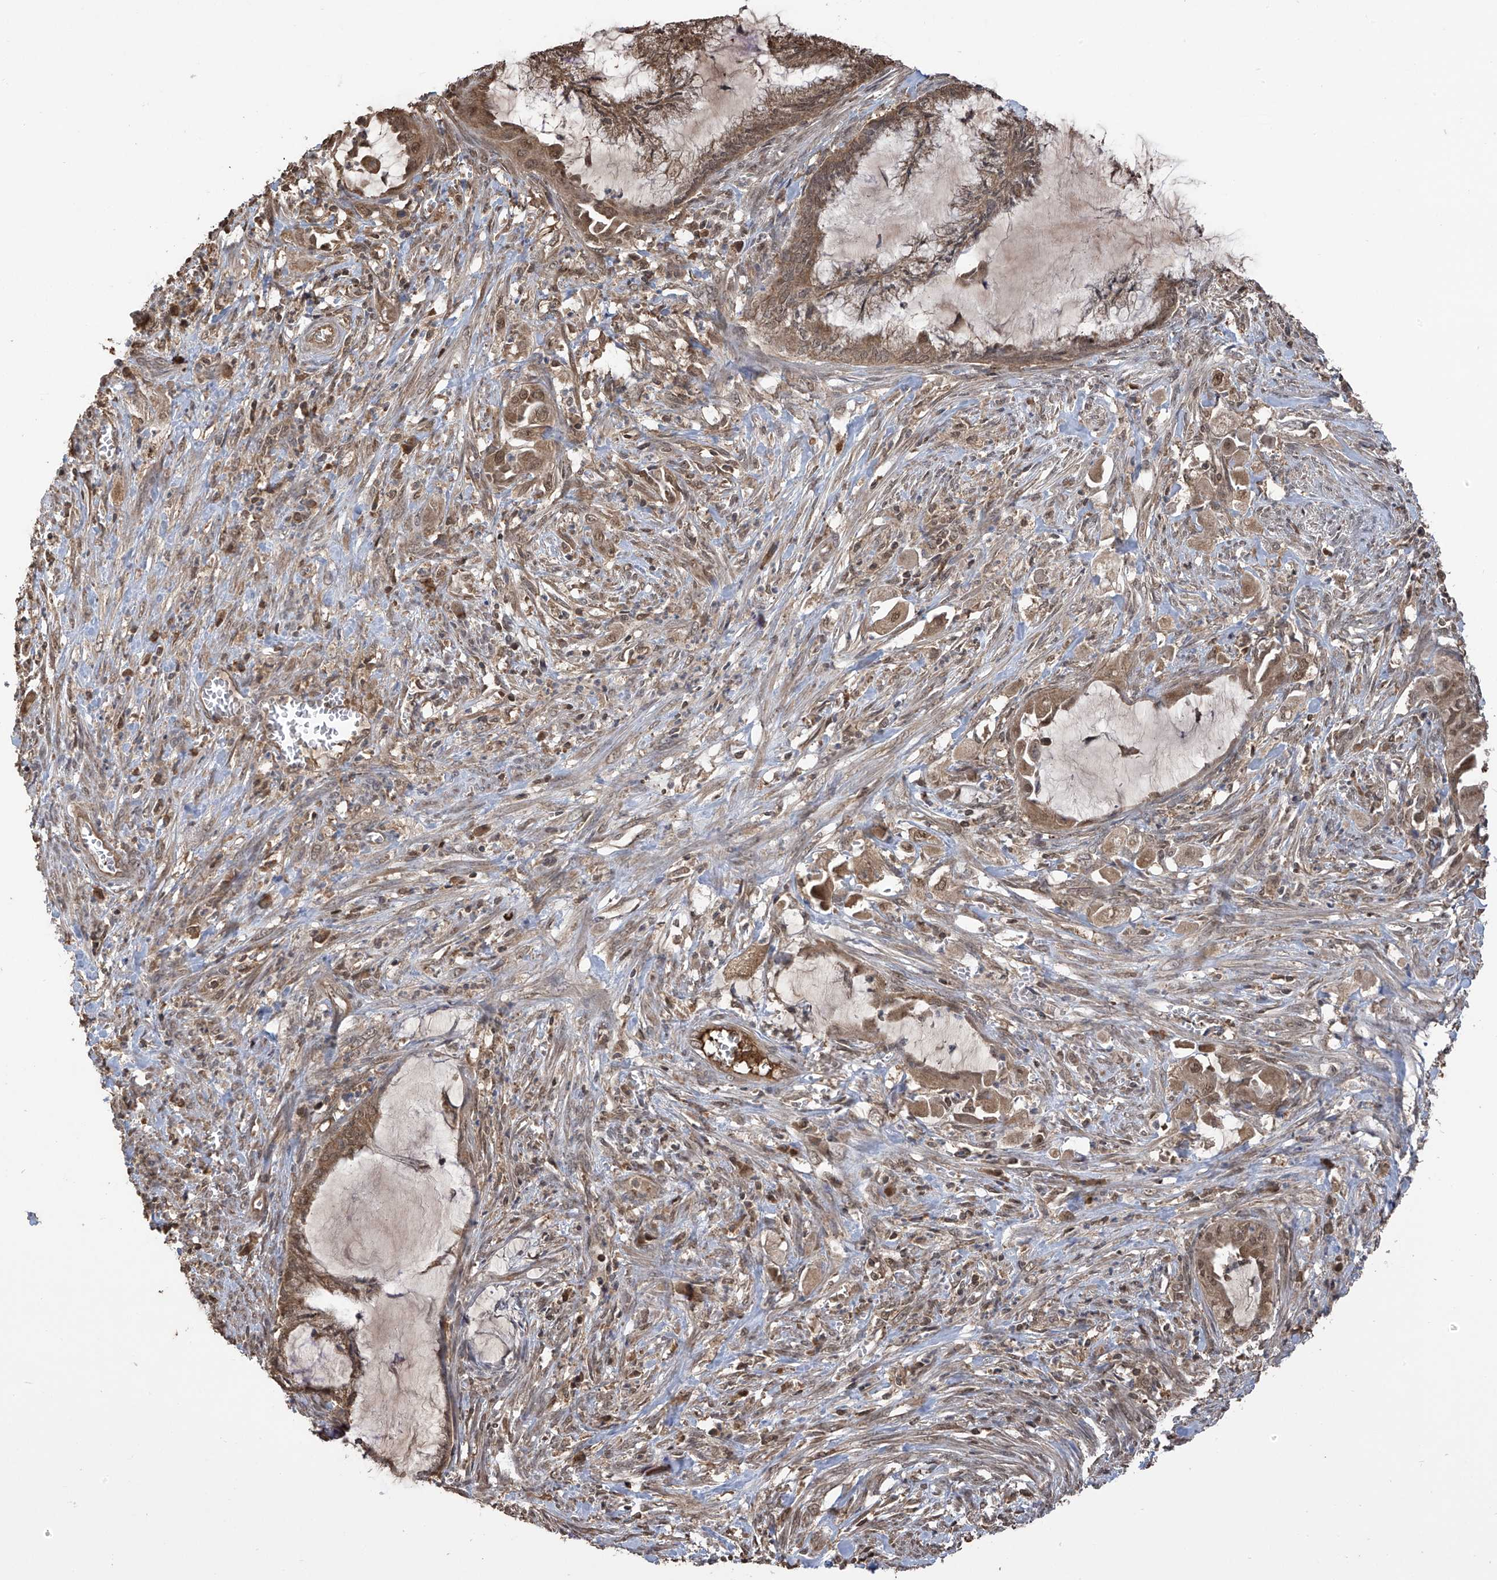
{"staining": {"intensity": "moderate", "quantity": ">75%", "location": "cytoplasmic/membranous,nuclear"}, "tissue": "endometrial cancer", "cell_type": "Tumor cells", "image_type": "cancer", "snomed": [{"axis": "morphology", "description": "Adenocarcinoma, NOS"}, {"axis": "topography", "description": "Endometrium"}], "caption": "Human endometrial cancer (adenocarcinoma) stained with a protein marker reveals moderate staining in tumor cells.", "gene": "PNPT1", "patient": {"sex": "female", "age": 86}}